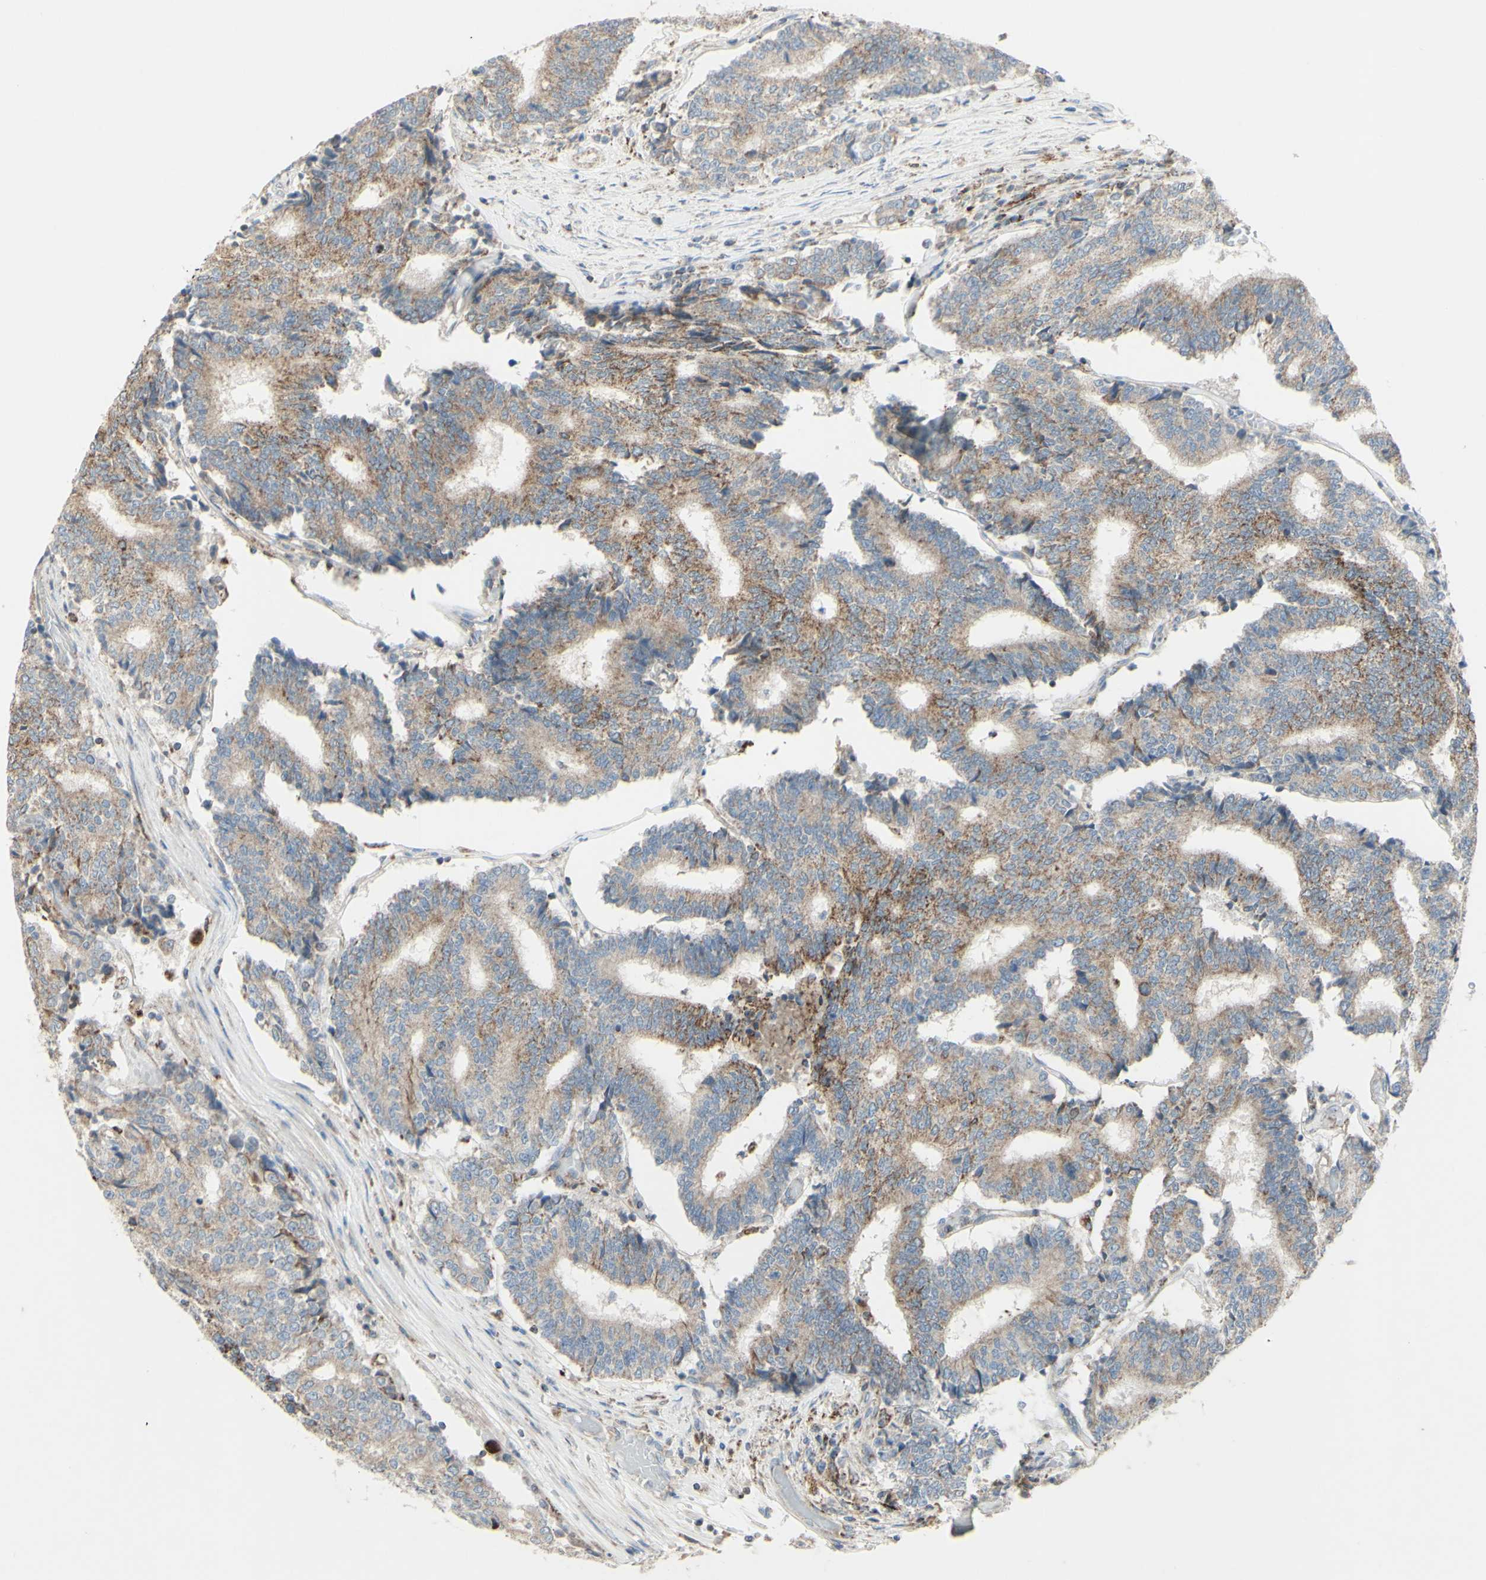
{"staining": {"intensity": "weak", "quantity": "25%-75%", "location": "cytoplasmic/membranous"}, "tissue": "prostate cancer", "cell_type": "Tumor cells", "image_type": "cancer", "snomed": [{"axis": "morphology", "description": "Normal tissue, NOS"}, {"axis": "morphology", "description": "Adenocarcinoma, High grade"}, {"axis": "topography", "description": "Prostate"}, {"axis": "topography", "description": "Seminal veicle"}], "caption": "About 25%-75% of tumor cells in human high-grade adenocarcinoma (prostate) display weak cytoplasmic/membranous protein positivity as visualized by brown immunohistochemical staining.", "gene": "CNTNAP1", "patient": {"sex": "male", "age": 55}}